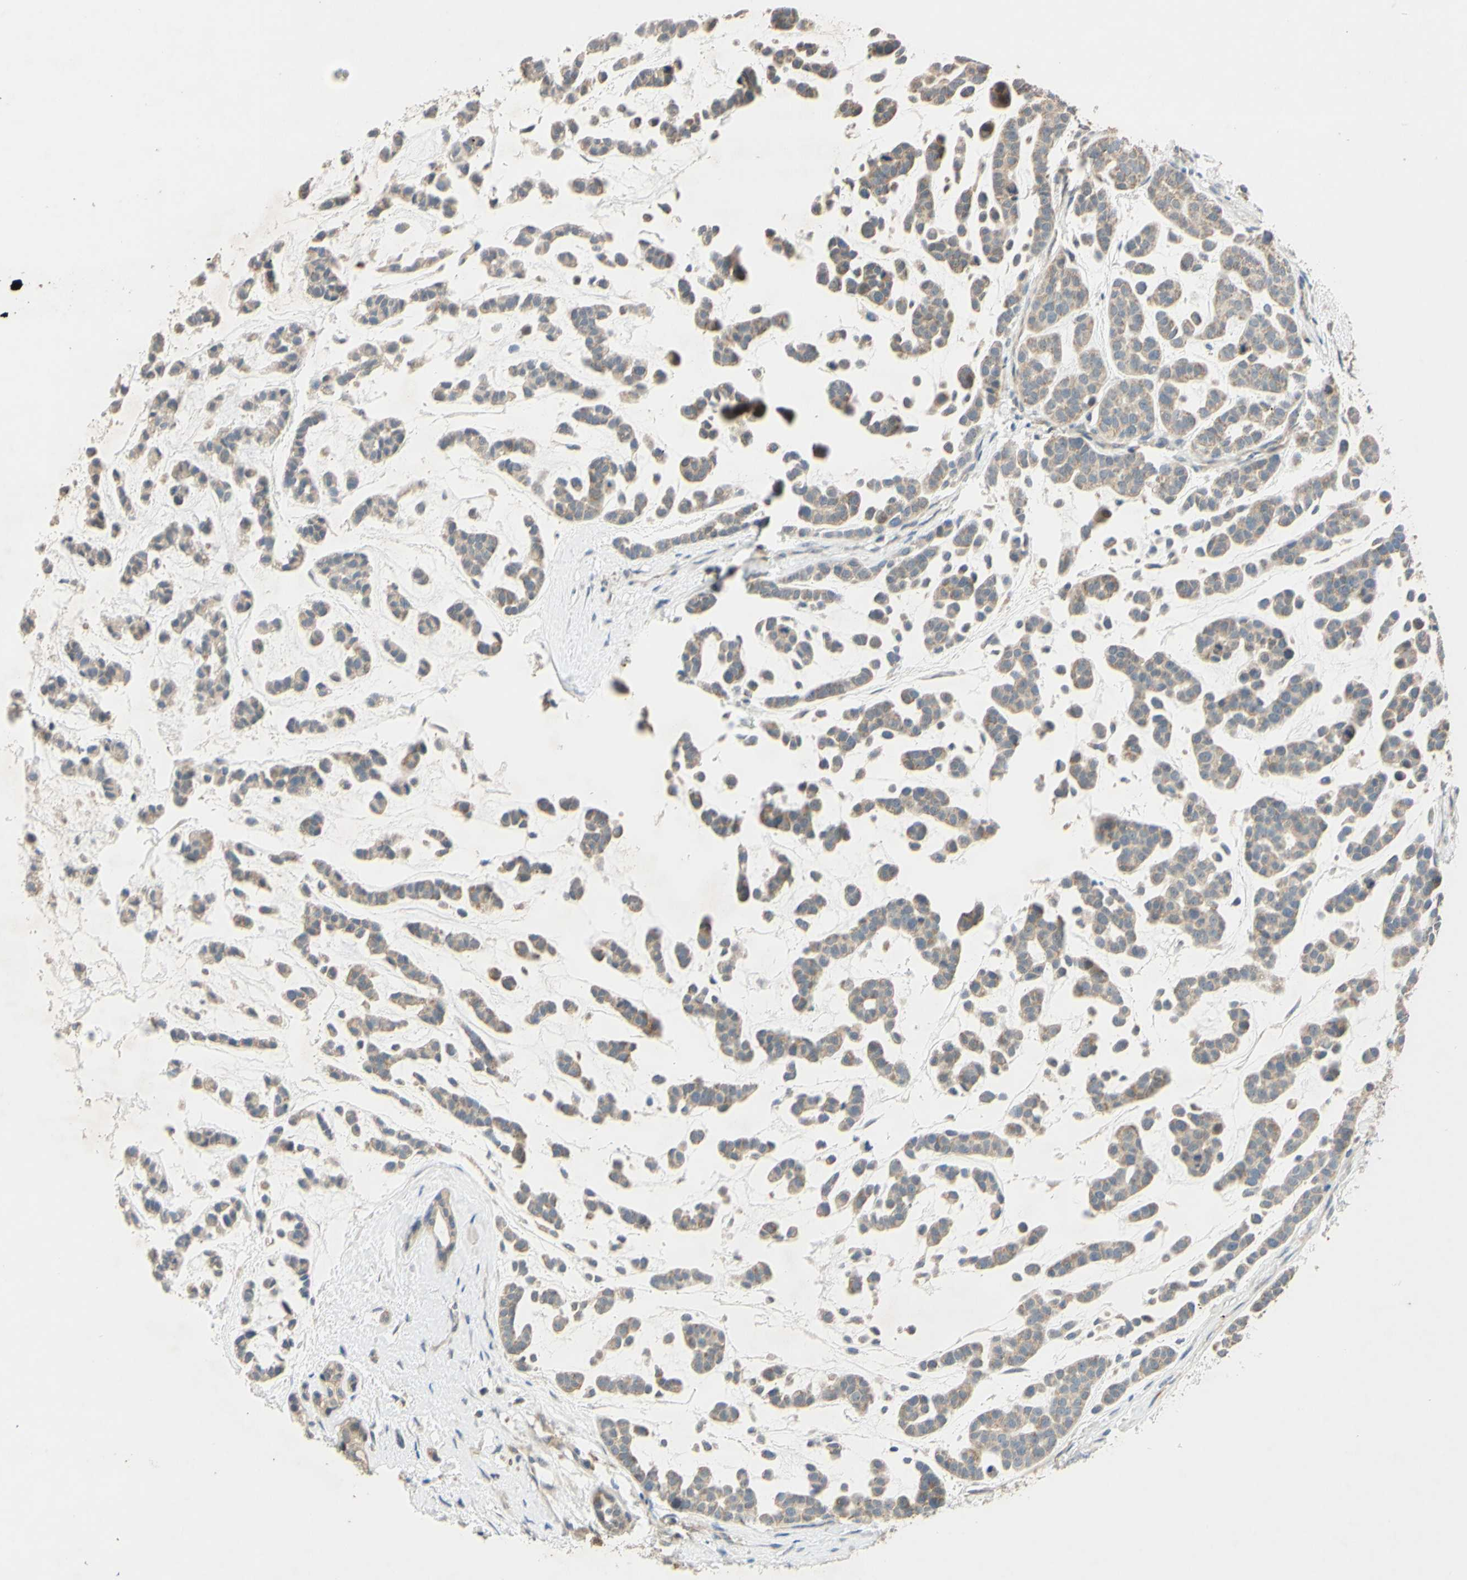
{"staining": {"intensity": "weak", "quantity": ">75%", "location": "cytoplasmic/membranous"}, "tissue": "head and neck cancer", "cell_type": "Tumor cells", "image_type": "cancer", "snomed": [{"axis": "morphology", "description": "Adenocarcinoma, NOS"}, {"axis": "morphology", "description": "Adenoma, NOS"}, {"axis": "topography", "description": "Head-Neck"}], "caption": "Protein analysis of head and neck cancer tissue reveals weak cytoplasmic/membranous staining in about >75% of tumor cells.", "gene": "GATA1", "patient": {"sex": "female", "age": 55}}